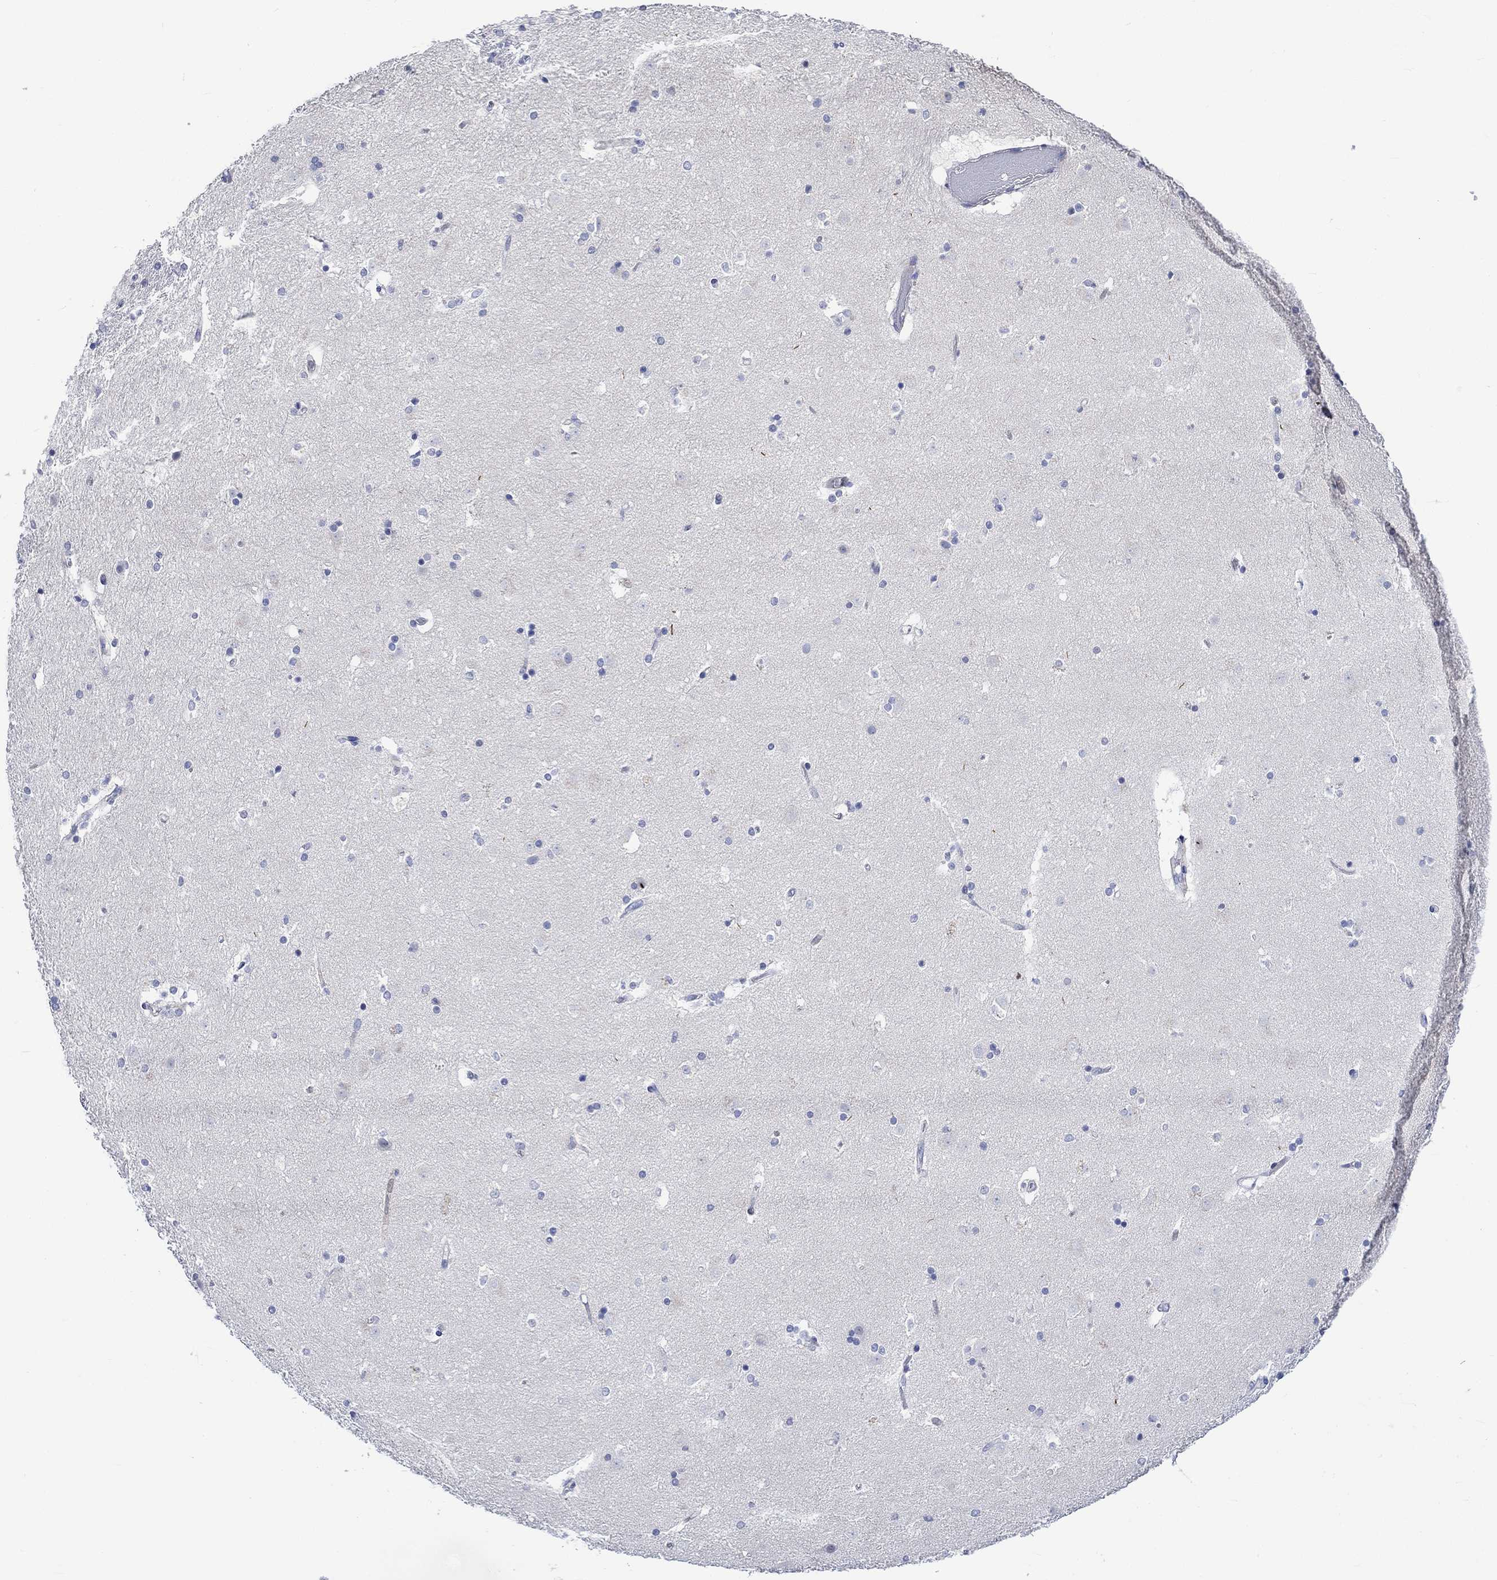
{"staining": {"intensity": "negative", "quantity": "none", "location": "none"}, "tissue": "caudate", "cell_type": "Glial cells", "image_type": "normal", "snomed": [{"axis": "morphology", "description": "Normal tissue, NOS"}, {"axis": "topography", "description": "Lateral ventricle wall"}], "caption": "An immunohistochemistry (IHC) histopathology image of benign caudate is shown. There is no staining in glial cells of caudate.", "gene": "NRIP3", "patient": {"sex": "male", "age": 51}}